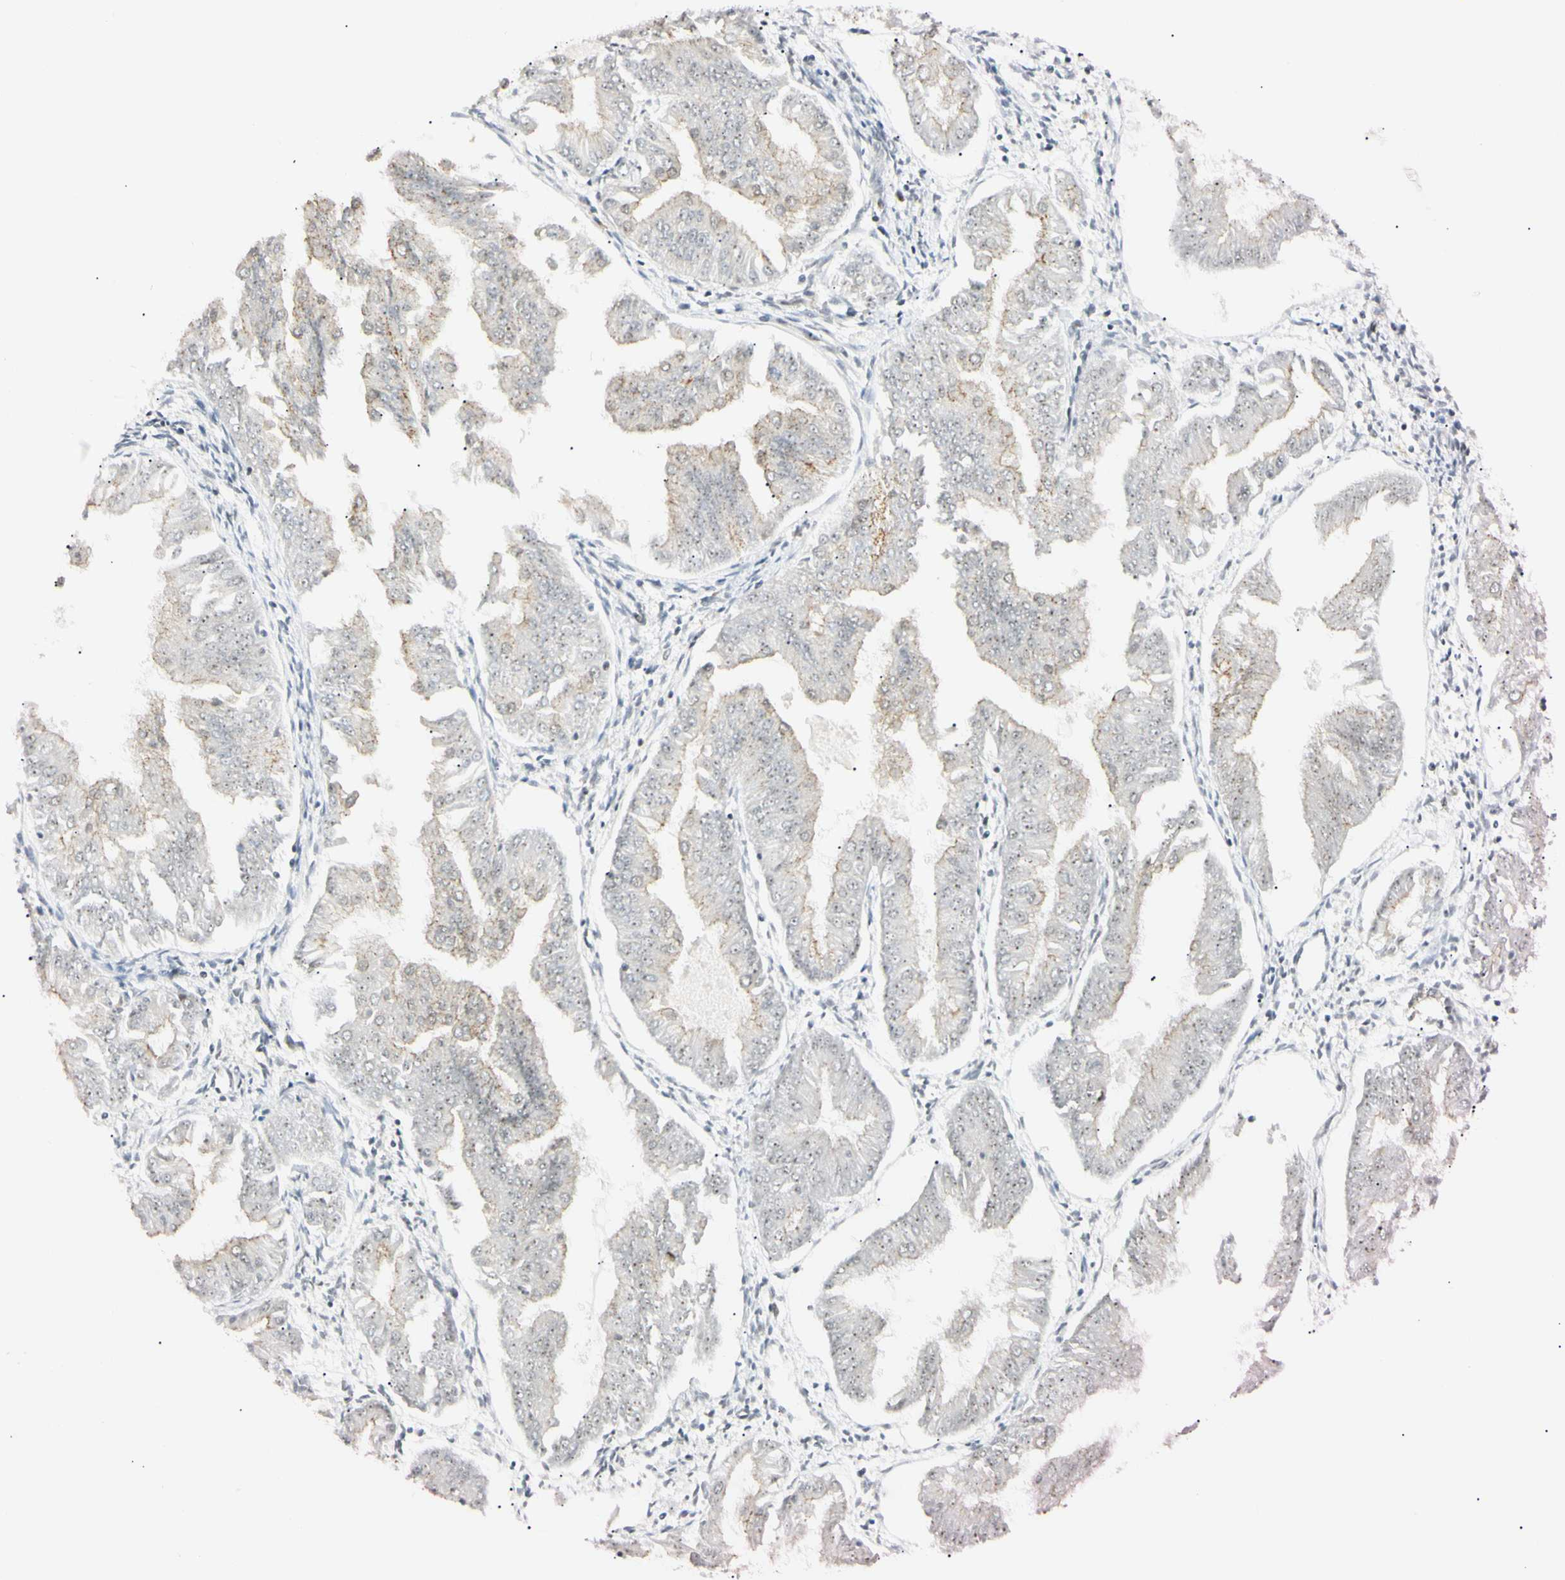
{"staining": {"intensity": "negative", "quantity": "none", "location": "none"}, "tissue": "endometrial cancer", "cell_type": "Tumor cells", "image_type": "cancer", "snomed": [{"axis": "morphology", "description": "Adenocarcinoma, NOS"}, {"axis": "topography", "description": "Endometrium"}], "caption": "This is an immunohistochemistry (IHC) micrograph of human endometrial adenocarcinoma. There is no expression in tumor cells.", "gene": "ZNF134", "patient": {"sex": "female", "age": 53}}